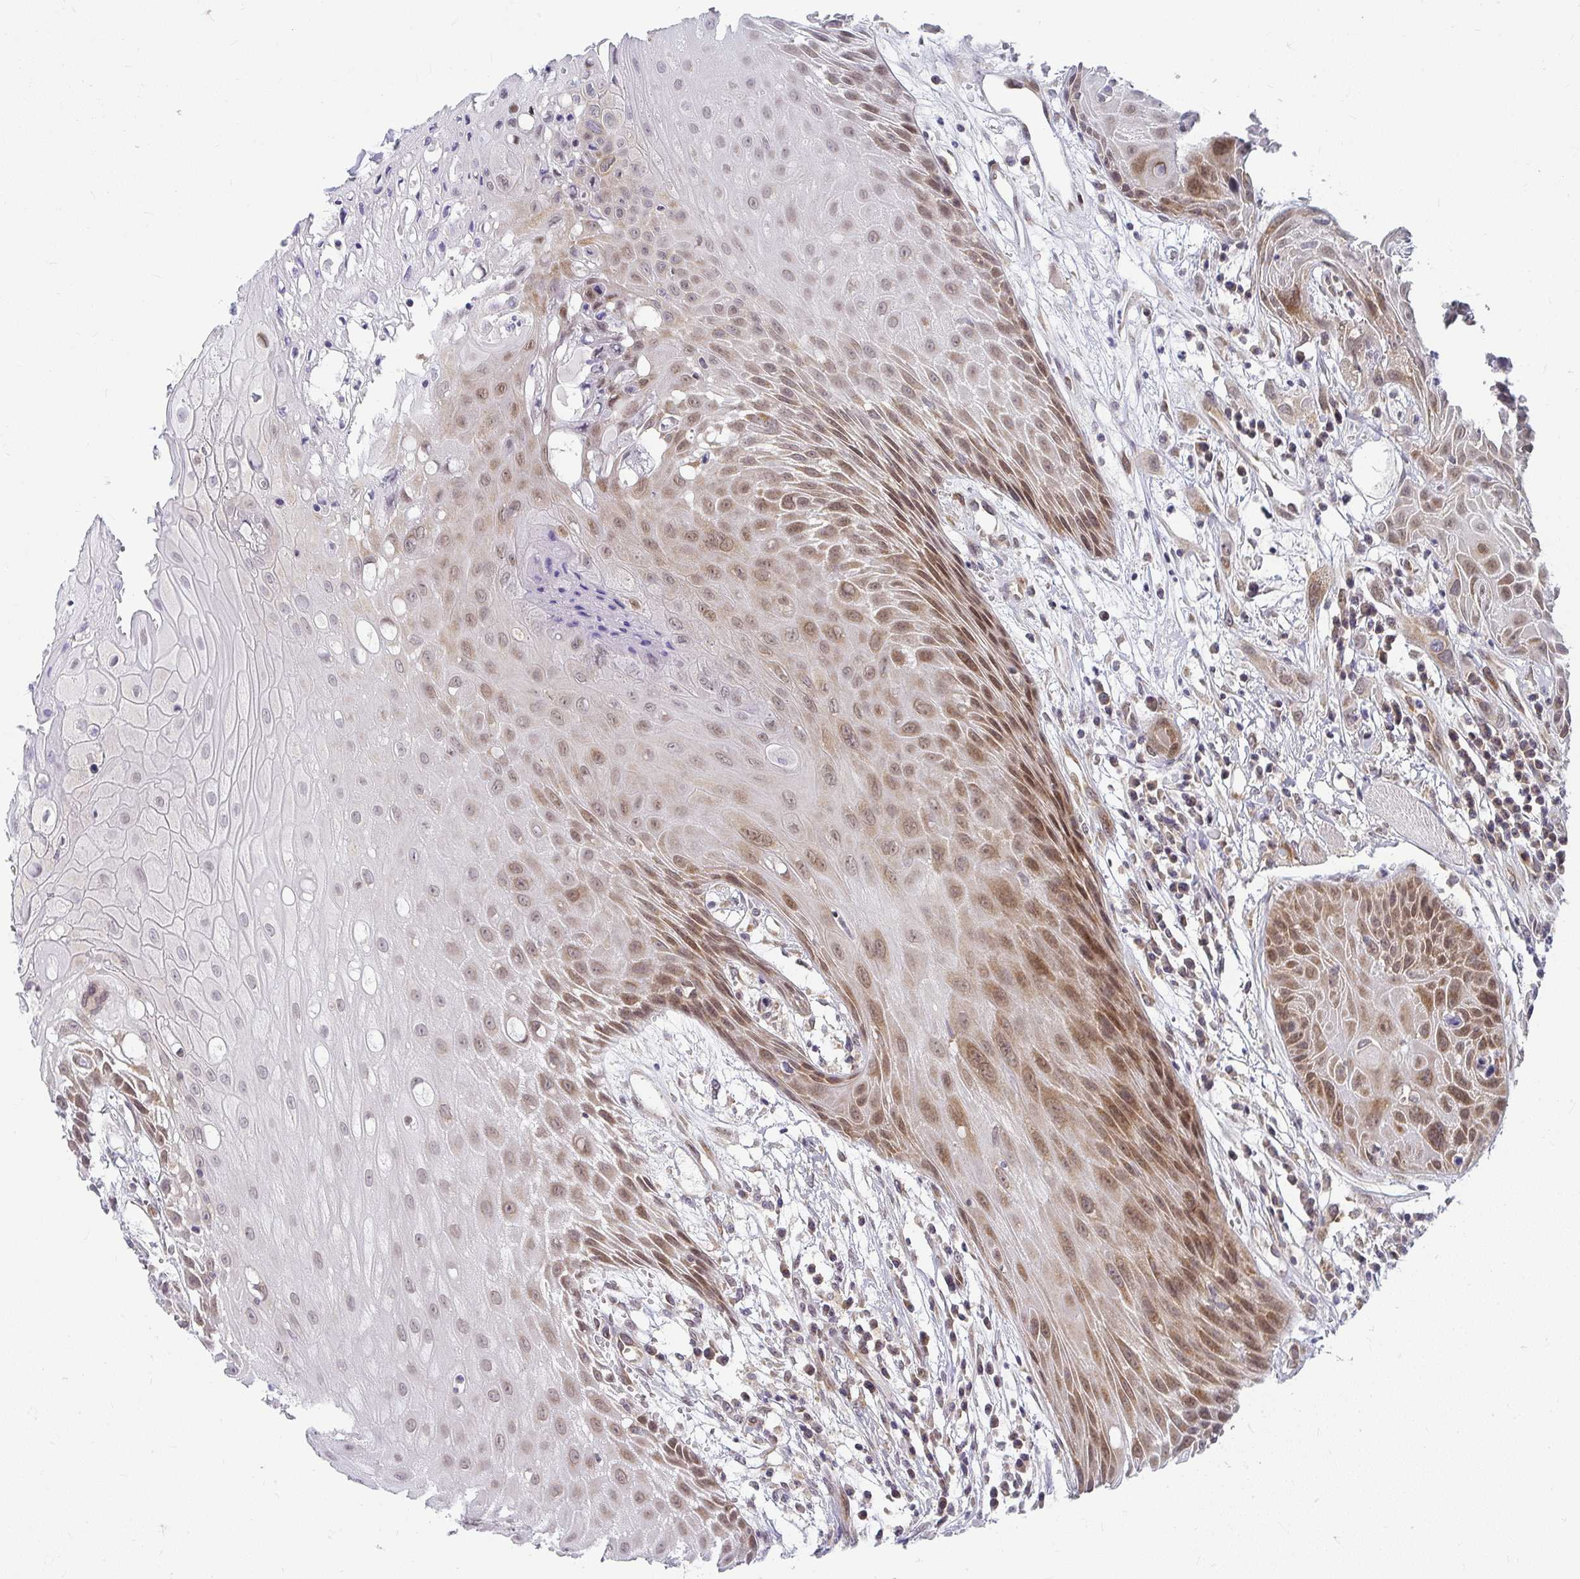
{"staining": {"intensity": "moderate", "quantity": ">75%", "location": "cytoplasmic/membranous,nuclear"}, "tissue": "head and neck cancer", "cell_type": "Tumor cells", "image_type": "cancer", "snomed": [{"axis": "morphology", "description": "Squamous cell carcinoma, NOS"}, {"axis": "topography", "description": "Head-Neck"}], "caption": "There is medium levels of moderate cytoplasmic/membranous and nuclear staining in tumor cells of head and neck squamous cell carcinoma, as demonstrated by immunohistochemical staining (brown color).", "gene": "SYNCRIP", "patient": {"sex": "female", "age": 73}}